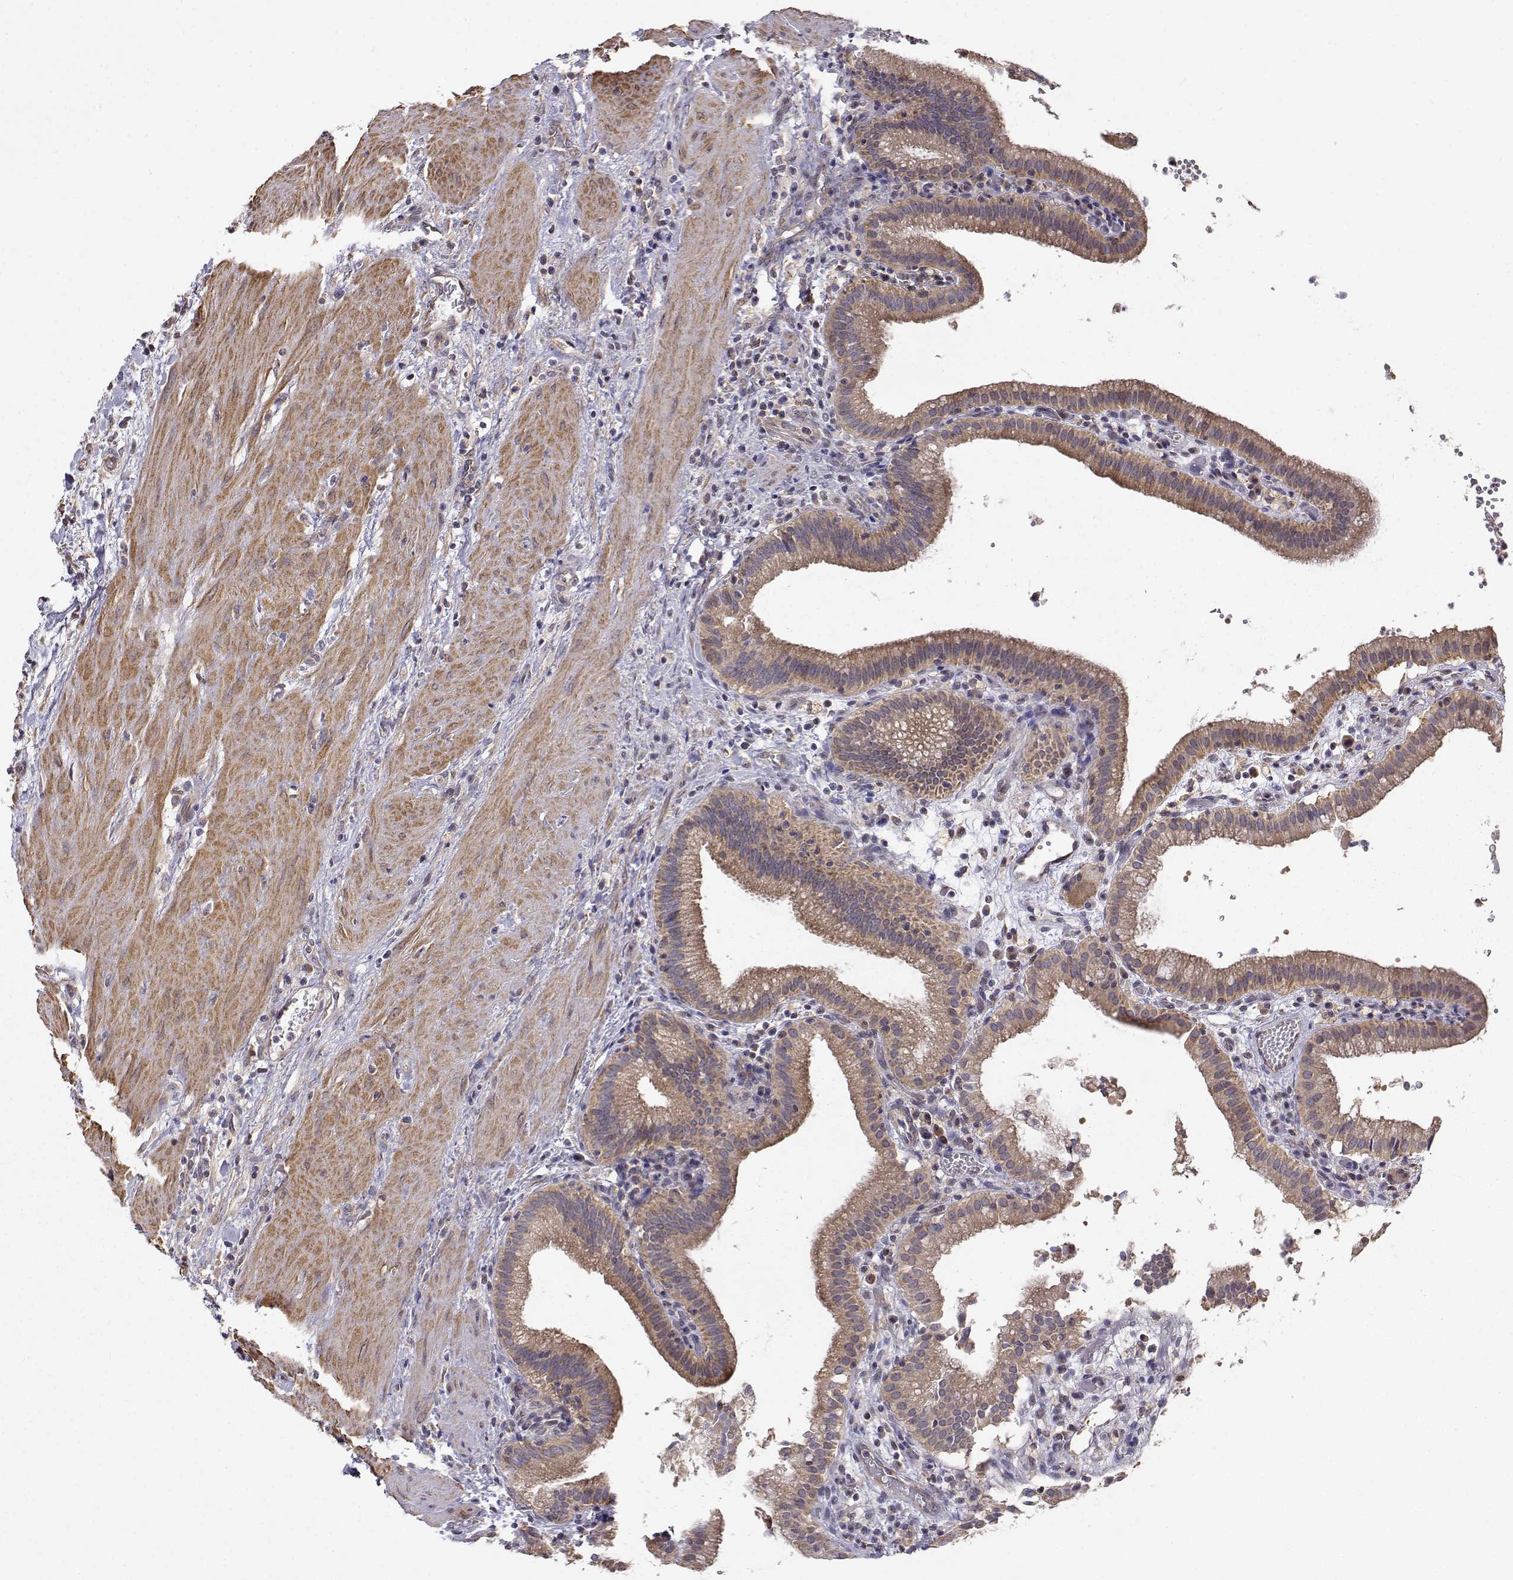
{"staining": {"intensity": "moderate", "quantity": ">75%", "location": "cytoplasmic/membranous"}, "tissue": "gallbladder", "cell_type": "Glandular cells", "image_type": "normal", "snomed": [{"axis": "morphology", "description": "Normal tissue, NOS"}, {"axis": "topography", "description": "Gallbladder"}], "caption": "The photomicrograph reveals a brown stain indicating the presence of a protein in the cytoplasmic/membranous of glandular cells in gallbladder. Using DAB (brown) and hematoxylin (blue) stains, captured at high magnification using brightfield microscopy.", "gene": "PAIP1", "patient": {"sex": "male", "age": 42}}